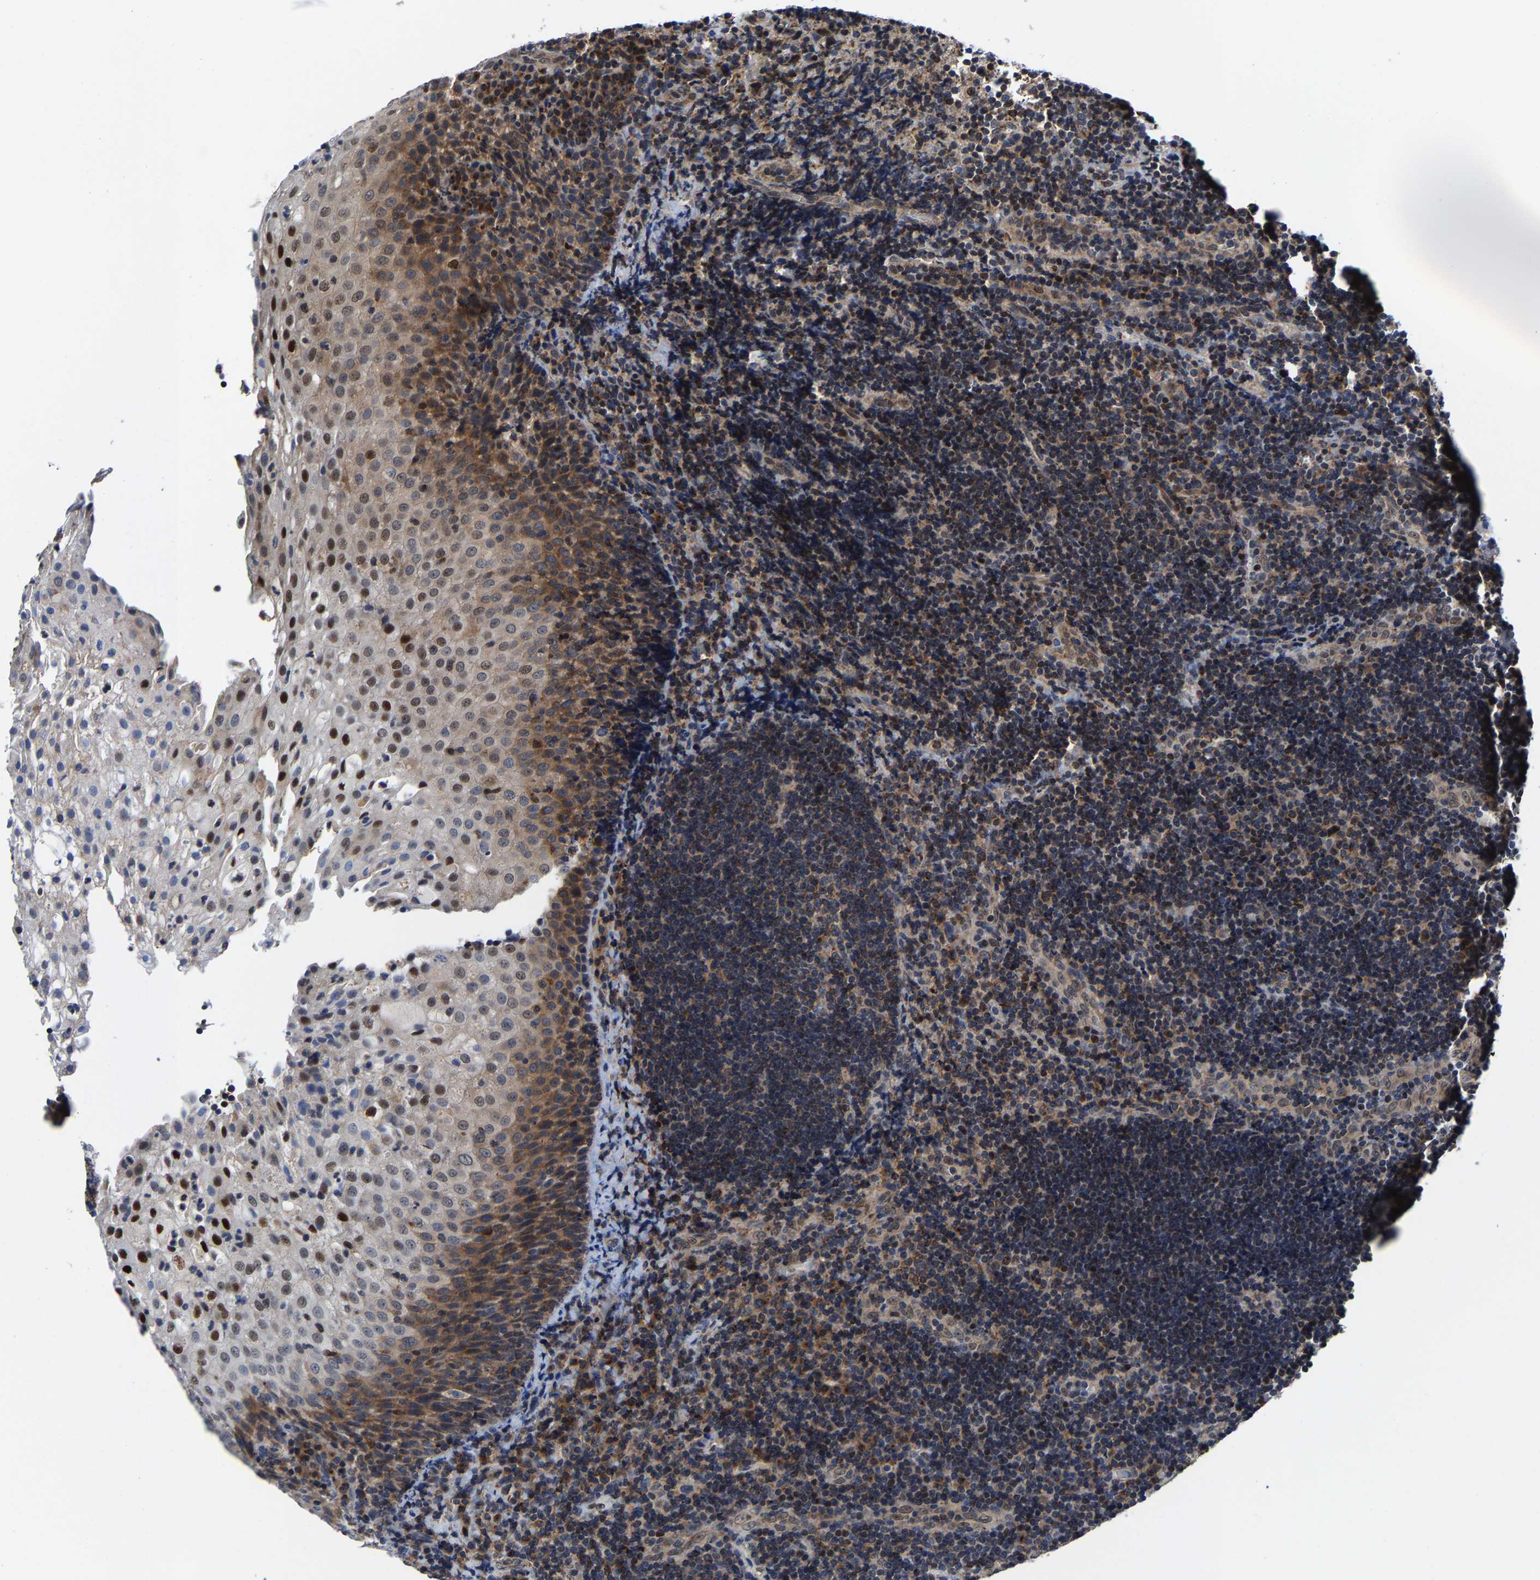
{"staining": {"intensity": "moderate", "quantity": ">75%", "location": "cytoplasmic/membranous"}, "tissue": "lymphoma", "cell_type": "Tumor cells", "image_type": "cancer", "snomed": [{"axis": "morphology", "description": "Malignant lymphoma, non-Hodgkin's type, High grade"}, {"axis": "topography", "description": "Tonsil"}], "caption": "A brown stain labels moderate cytoplasmic/membranous positivity of a protein in human lymphoma tumor cells. Using DAB (brown) and hematoxylin (blue) stains, captured at high magnification using brightfield microscopy.", "gene": "PFKFB3", "patient": {"sex": "female", "age": 36}}